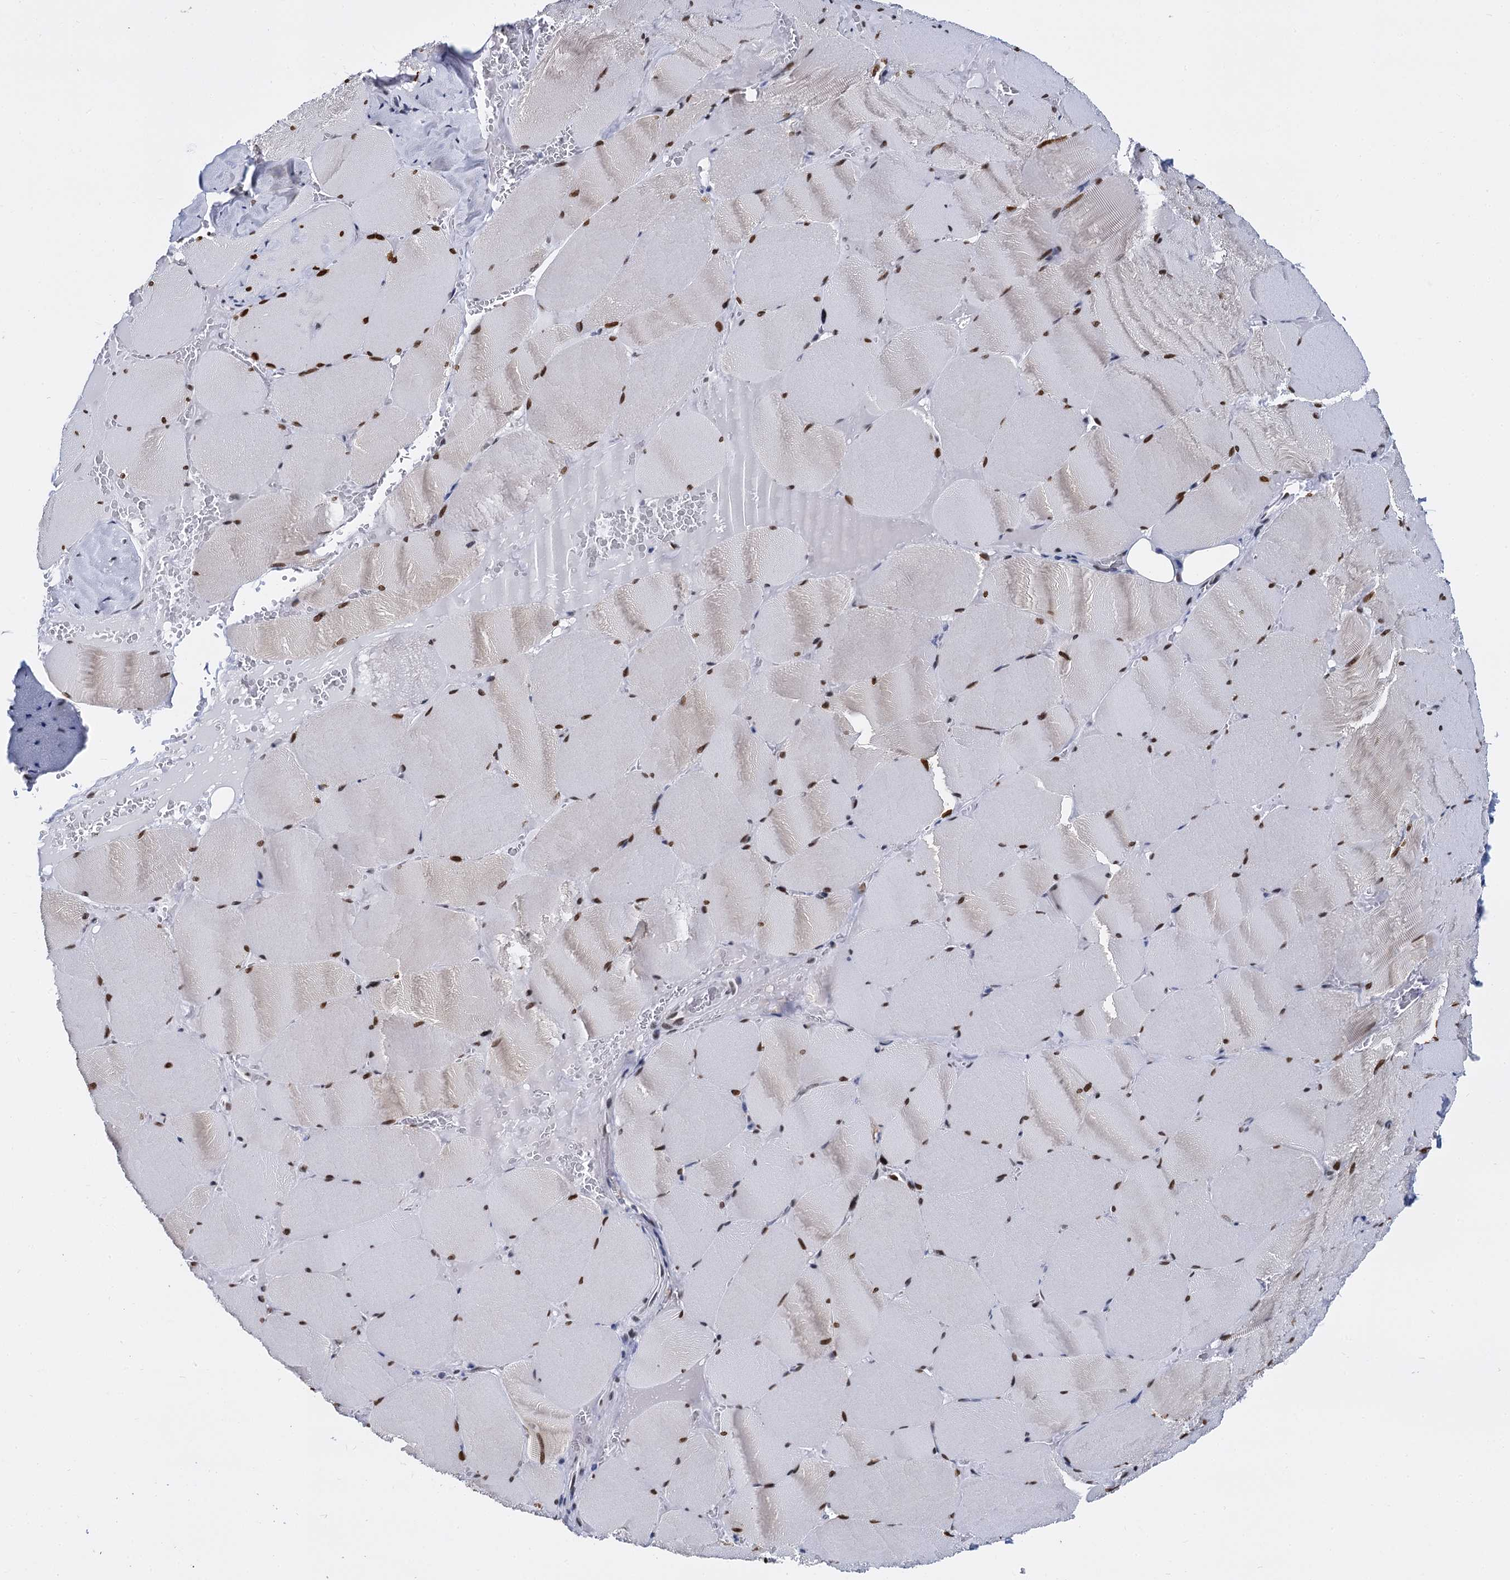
{"staining": {"intensity": "strong", "quantity": ">75%", "location": "nuclear"}, "tissue": "skeletal muscle", "cell_type": "Myocytes", "image_type": "normal", "snomed": [{"axis": "morphology", "description": "Normal tissue, NOS"}, {"axis": "topography", "description": "Skeletal muscle"}, {"axis": "topography", "description": "Head-Neck"}], "caption": "Benign skeletal muscle exhibits strong nuclear expression in approximately >75% of myocytes, visualized by immunohistochemistry.", "gene": "CMAS", "patient": {"sex": "male", "age": 66}}